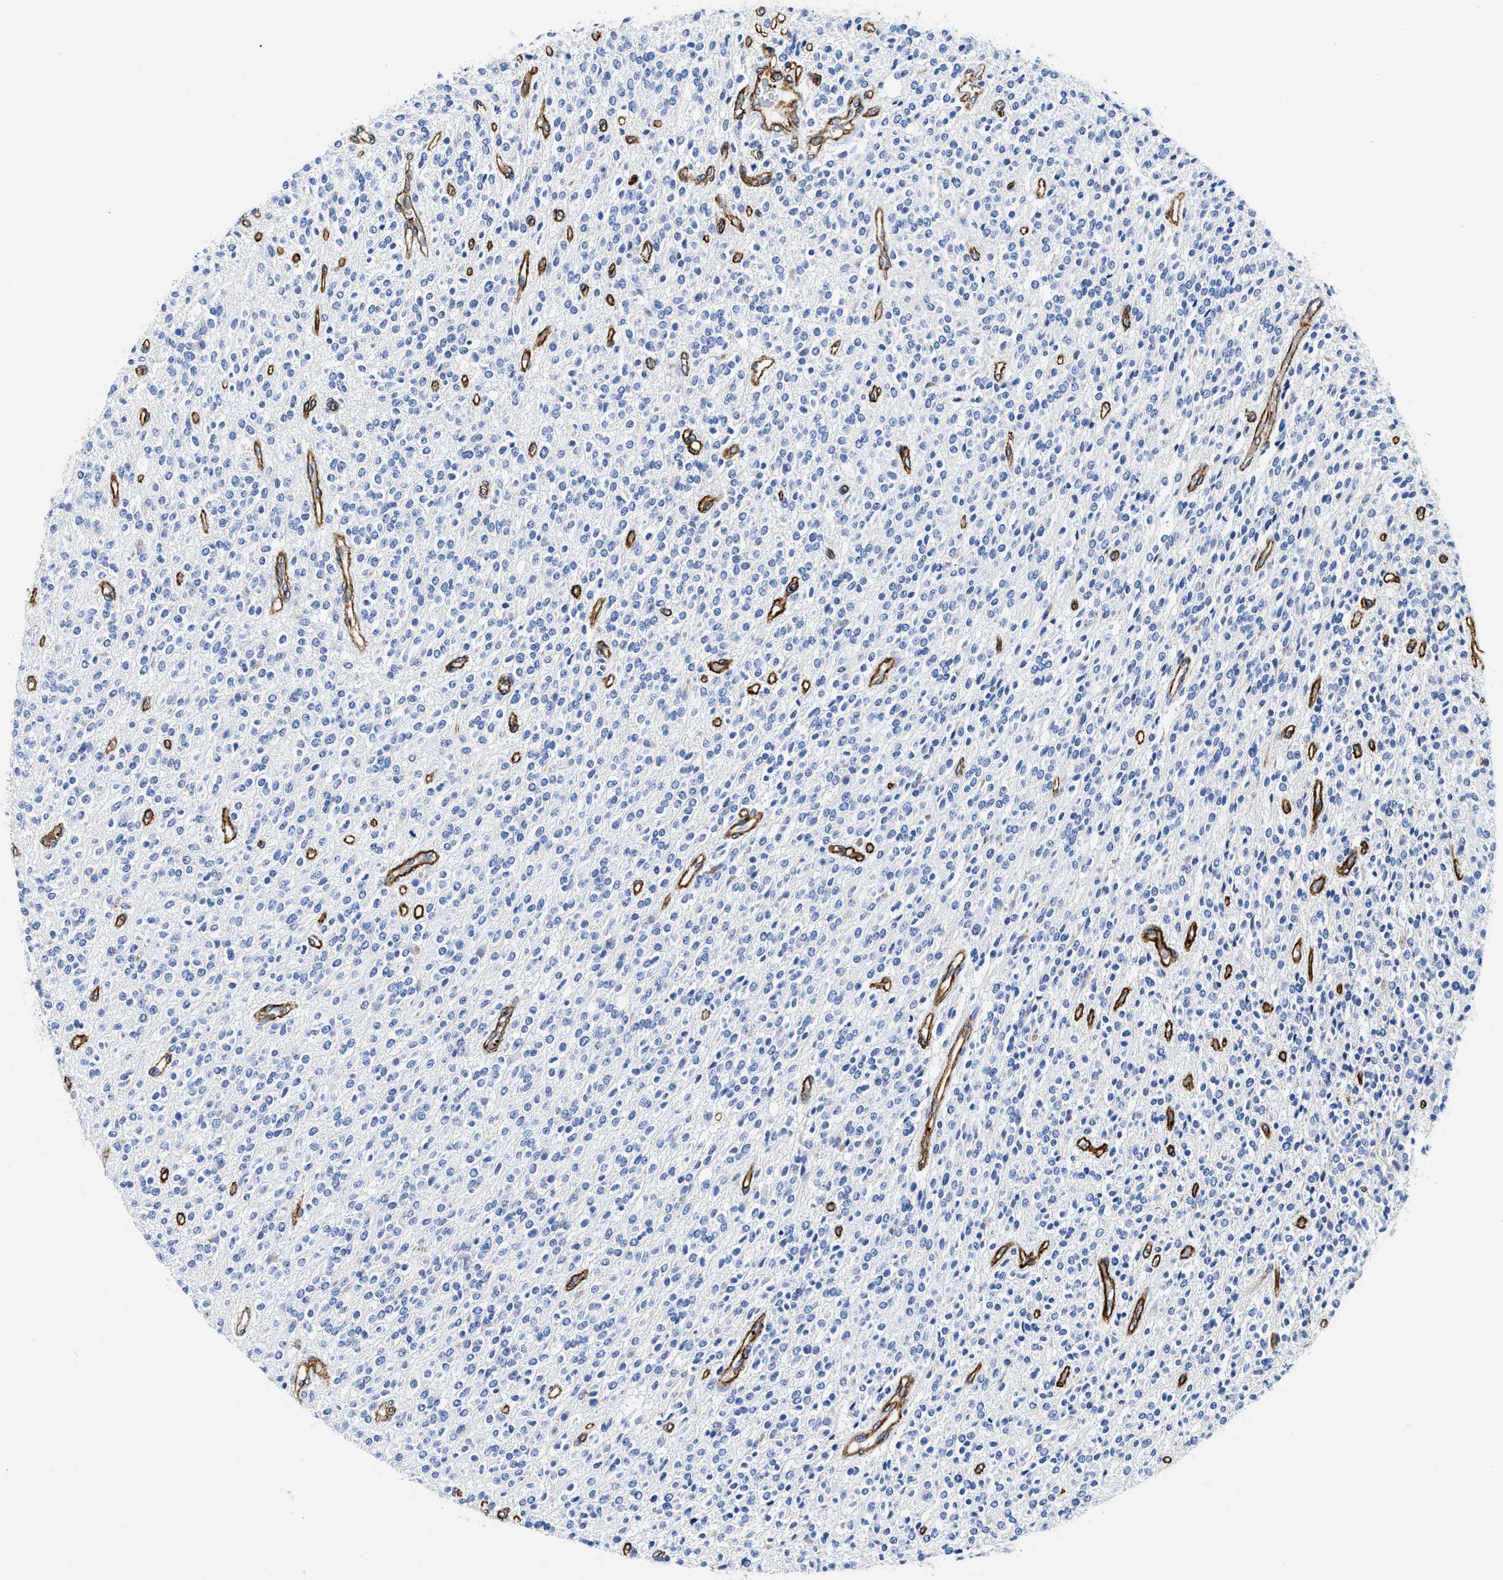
{"staining": {"intensity": "negative", "quantity": "none", "location": "none"}, "tissue": "glioma", "cell_type": "Tumor cells", "image_type": "cancer", "snomed": [{"axis": "morphology", "description": "Glioma, malignant, High grade"}, {"axis": "topography", "description": "Brain"}], "caption": "The immunohistochemistry (IHC) photomicrograph has no significant positivity in tumor cells of glioma tissue.", "gene": "TVP23B", "patient": {"sex": "male", "age": 34}}